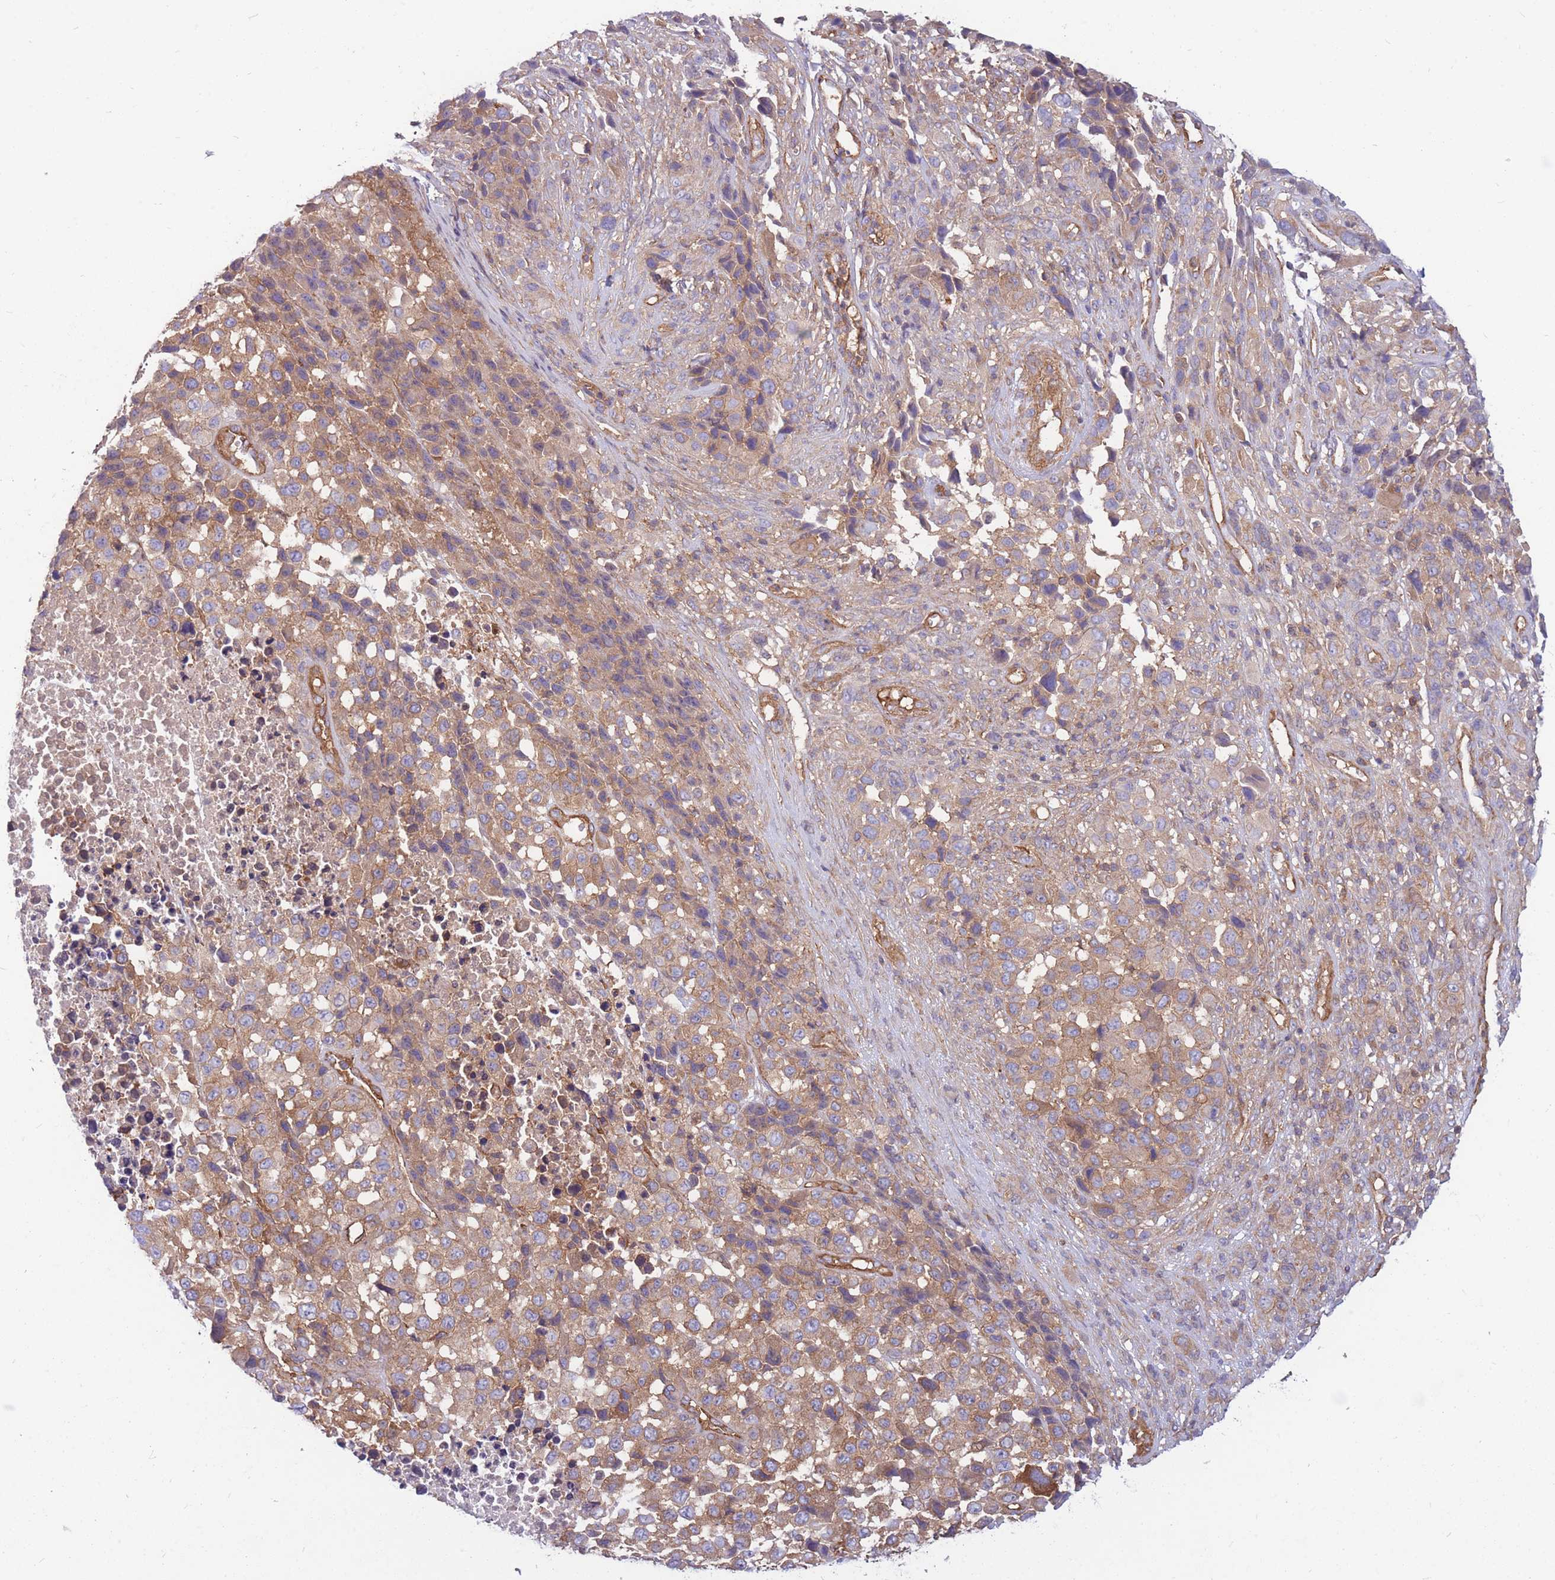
{"staining": {"intensity": "moderate", "quantity": ">75%", "location": "cytoplasmic/membranous"}, "tissue": "melanoma", "cell_type": "Tumor cells", "image_type": "cancer", "snomed": [{"axis": "morphology", "description": "Malignant melanoma, NOS"}, {"axis": "topography", "description": "Skin of trunk"}], "caption": "Brown immunohistochemical staining in human melanoma exhibits moderate cytoplasmic/membranous expression in approximately >75% of tumor cells. The staining was performed using DAB, with brown indicating positive protein expression. Nuclei are stained blue with hematoxylin.", "gene": "GGA1", "patient": {"sex": "male", "age": 71}}